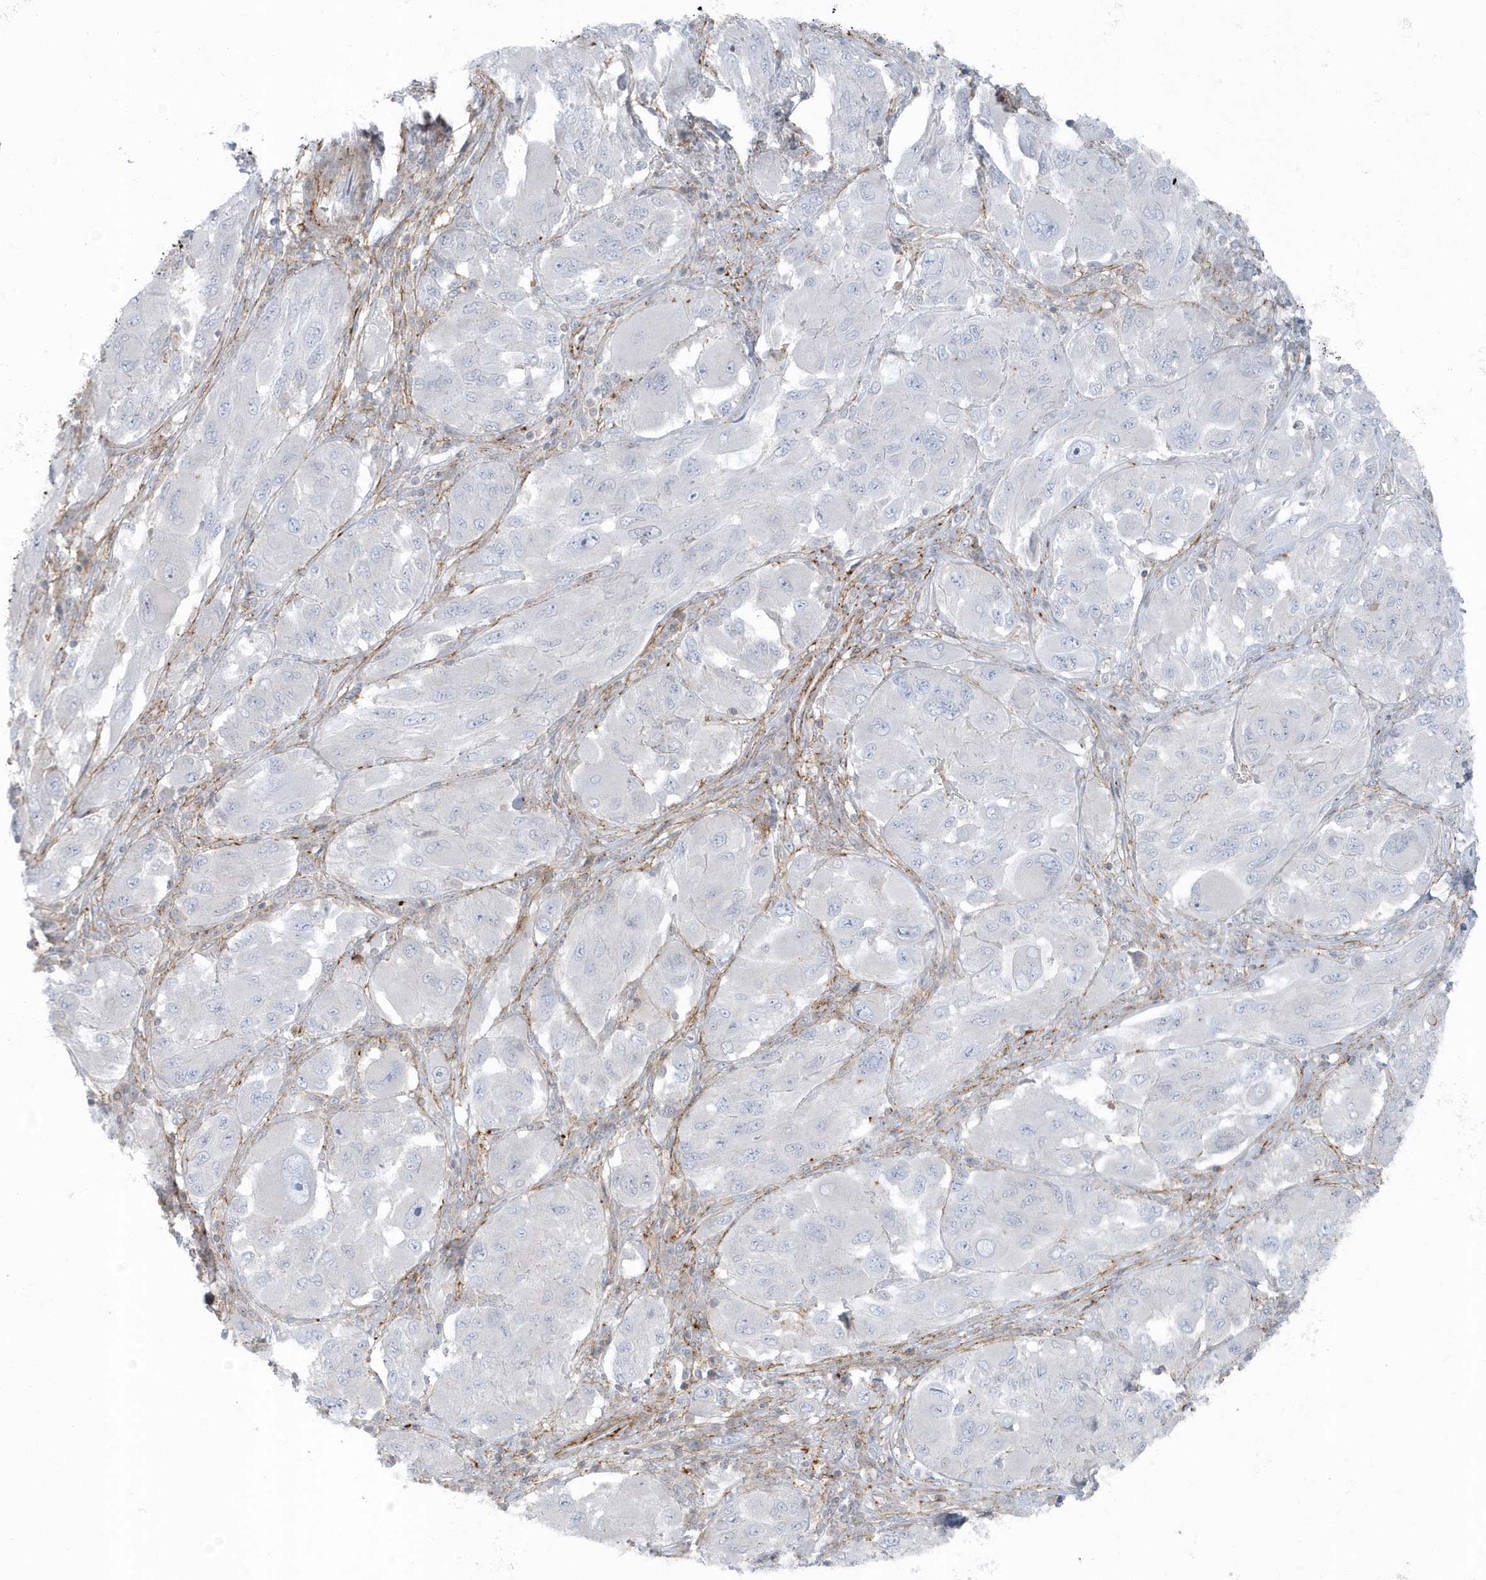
{"staining": {"intensity": "negative", "quantity": "none", "location": "none"}, "tissue": "melanoma", "cell_type": "Tumor cells", "image_type": "cancer", "snomed": [{"axis": "morphology", "description": "Malignant melanoma, NOS"}, {"axis": "topography", "description": "Skin"}], "caption": "Malignant melanoma was stained to show a protein in brown. There is no significant positivity in tumor cells. (DAB (3,3'-diaminobenzidine) IHC with hematoxylin counter stain).", "gene": "CACNB2", "patient": {"sex": "female", "age": 91}}